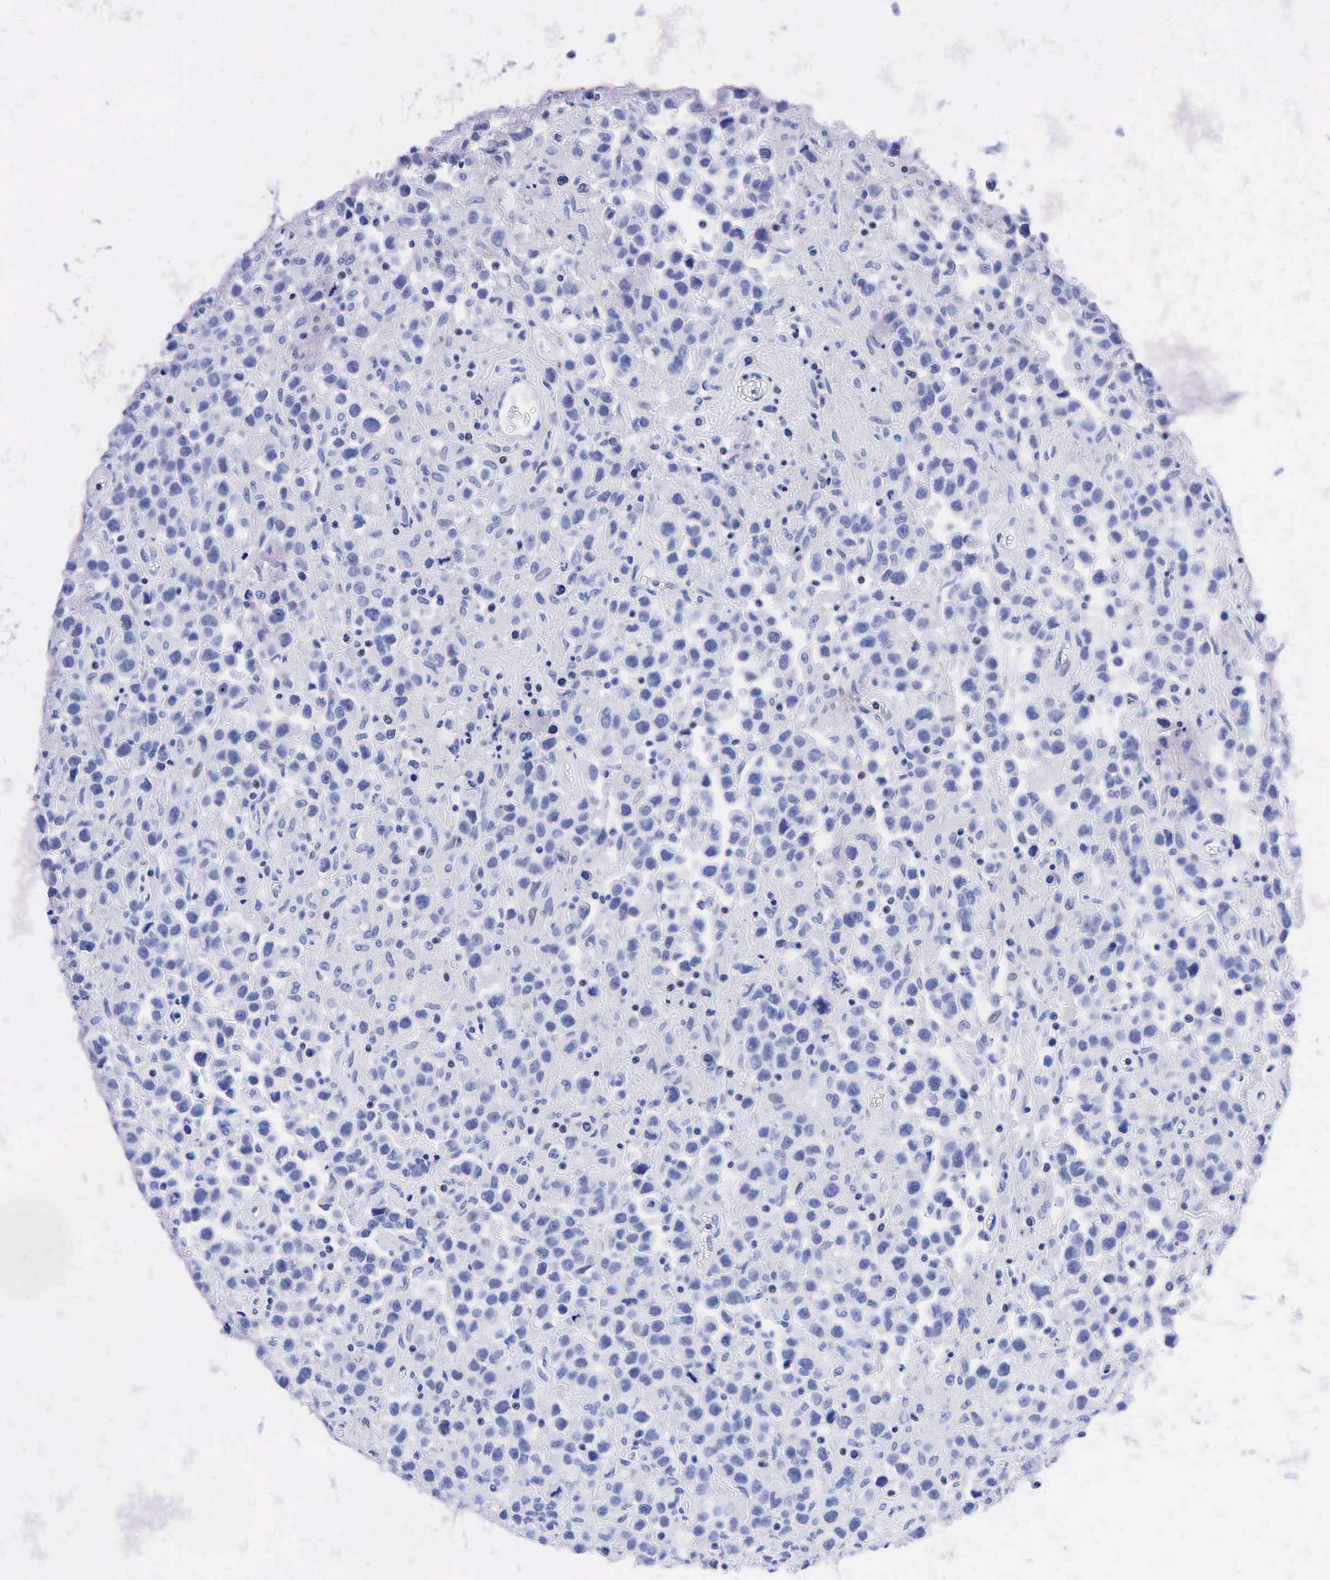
{"staining": {"intensity": "weak", "quantity": "<25%", "location": "nuclear"}, "tissue": "testis cancer", "cell_type": "Tumor cells", "image_type": "cancer", "snomed": [{"axis": "morphology", "description": "Seminoma, NOS"}, {"axis": "topography", "description": "Testis"}], "caption": "Tumor cells show no significant protein staining in testis cancer.", "gene": "CEACAM5", "patient": {"sex": "male", "age": 43}}